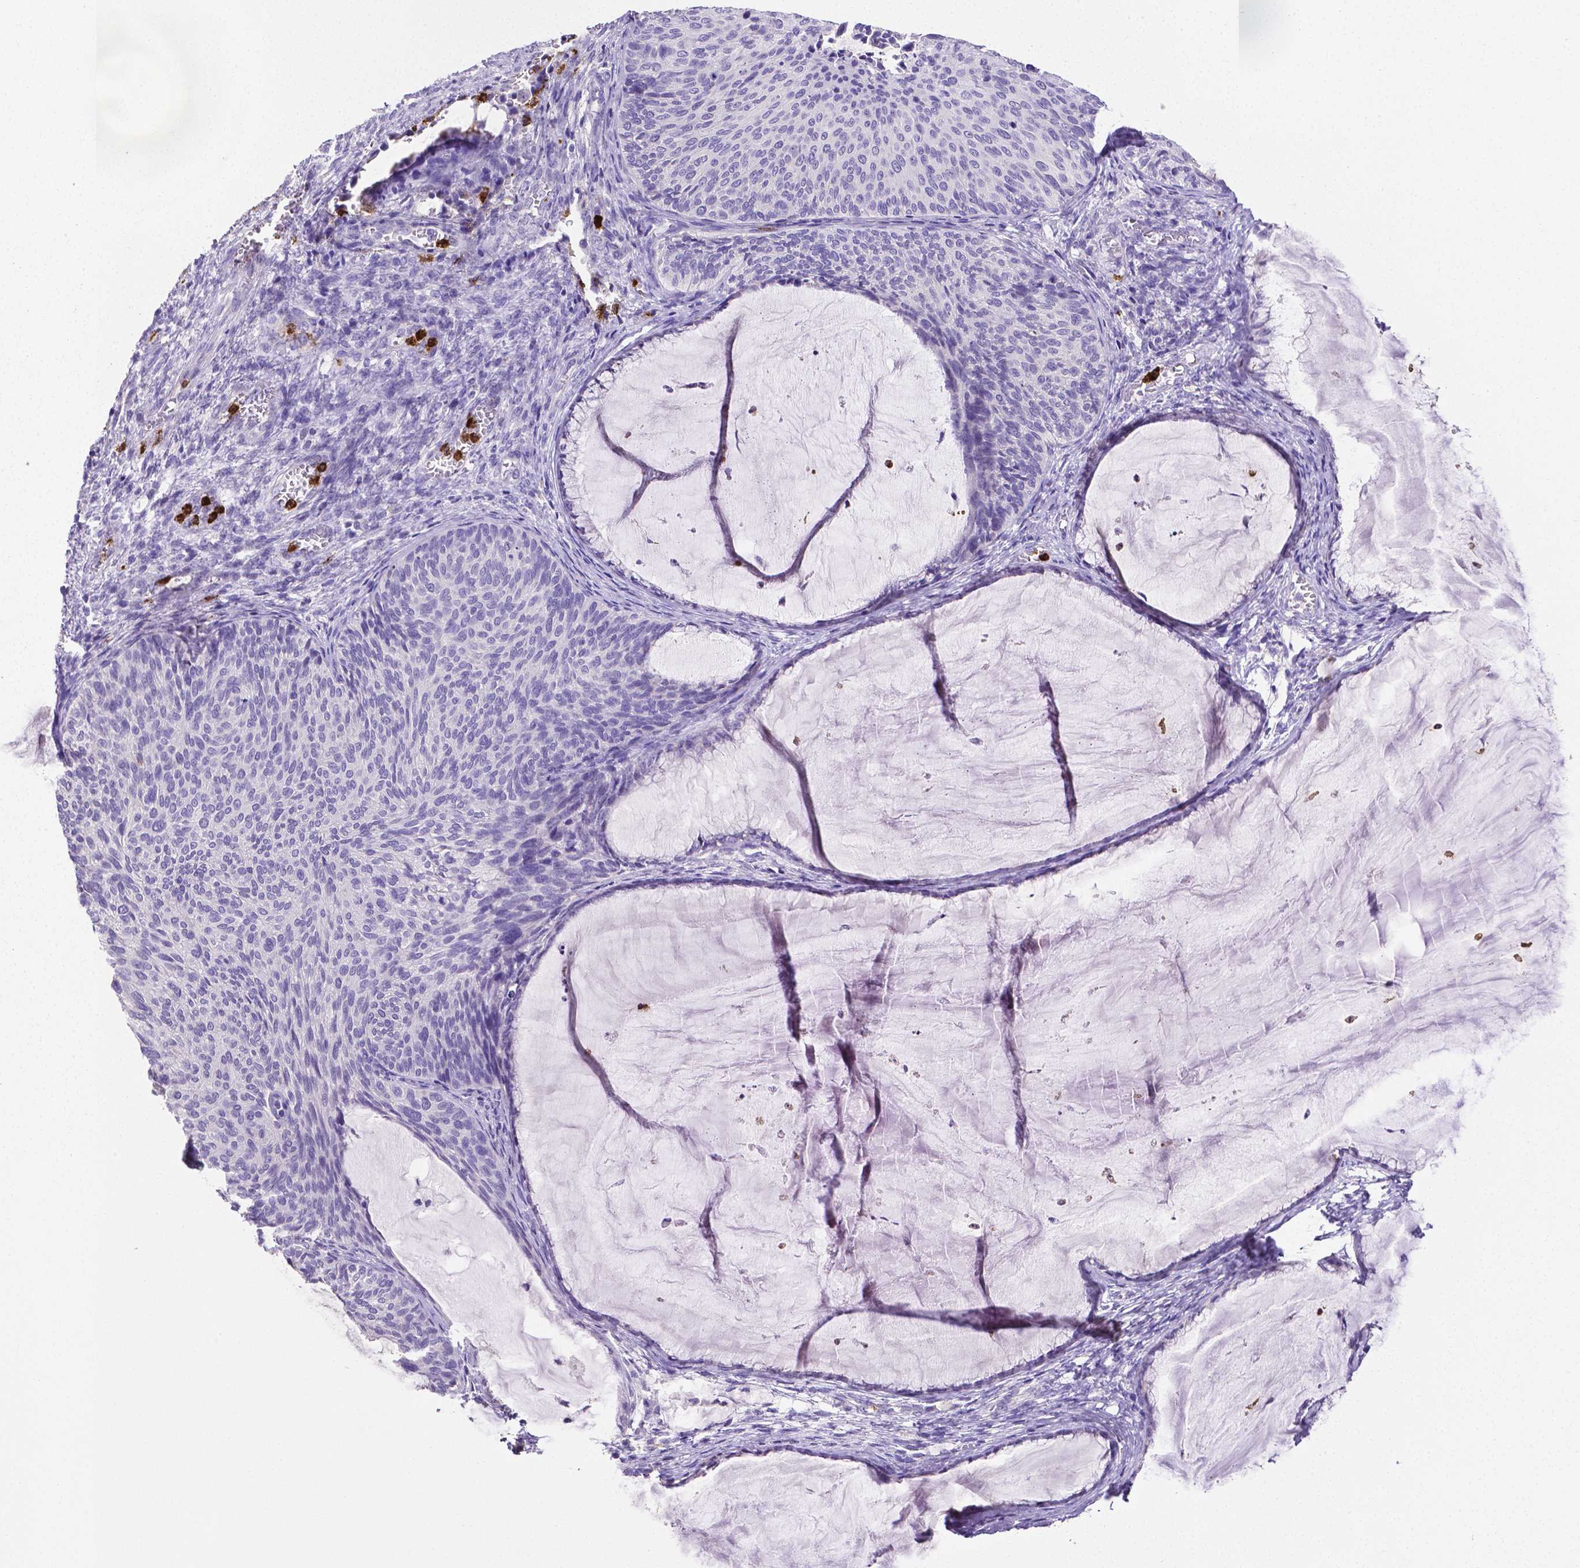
{"staining": {"intensity": "negative", "quantity": "none", "location": "none"}, "tissue": "cervical cancer", "cell_type": "Tumor cells", "image_type": "cancer", "snomed": [{"axis": "morphology", "description": "Squamous cell carcinoma, NOS"}, {"axis": "topography", "description": "Cervix"}], "caption": "The photomicrograph demonstrates no staining of tumor cells in cervical cancer (squamous cell carcinoma). (Brightfield microscopy of DAB (3,3'-diaminobenzidine) IHC at high magnification).", "gene": "MMP9", "patient": {"sex": "female", "age": 36}}